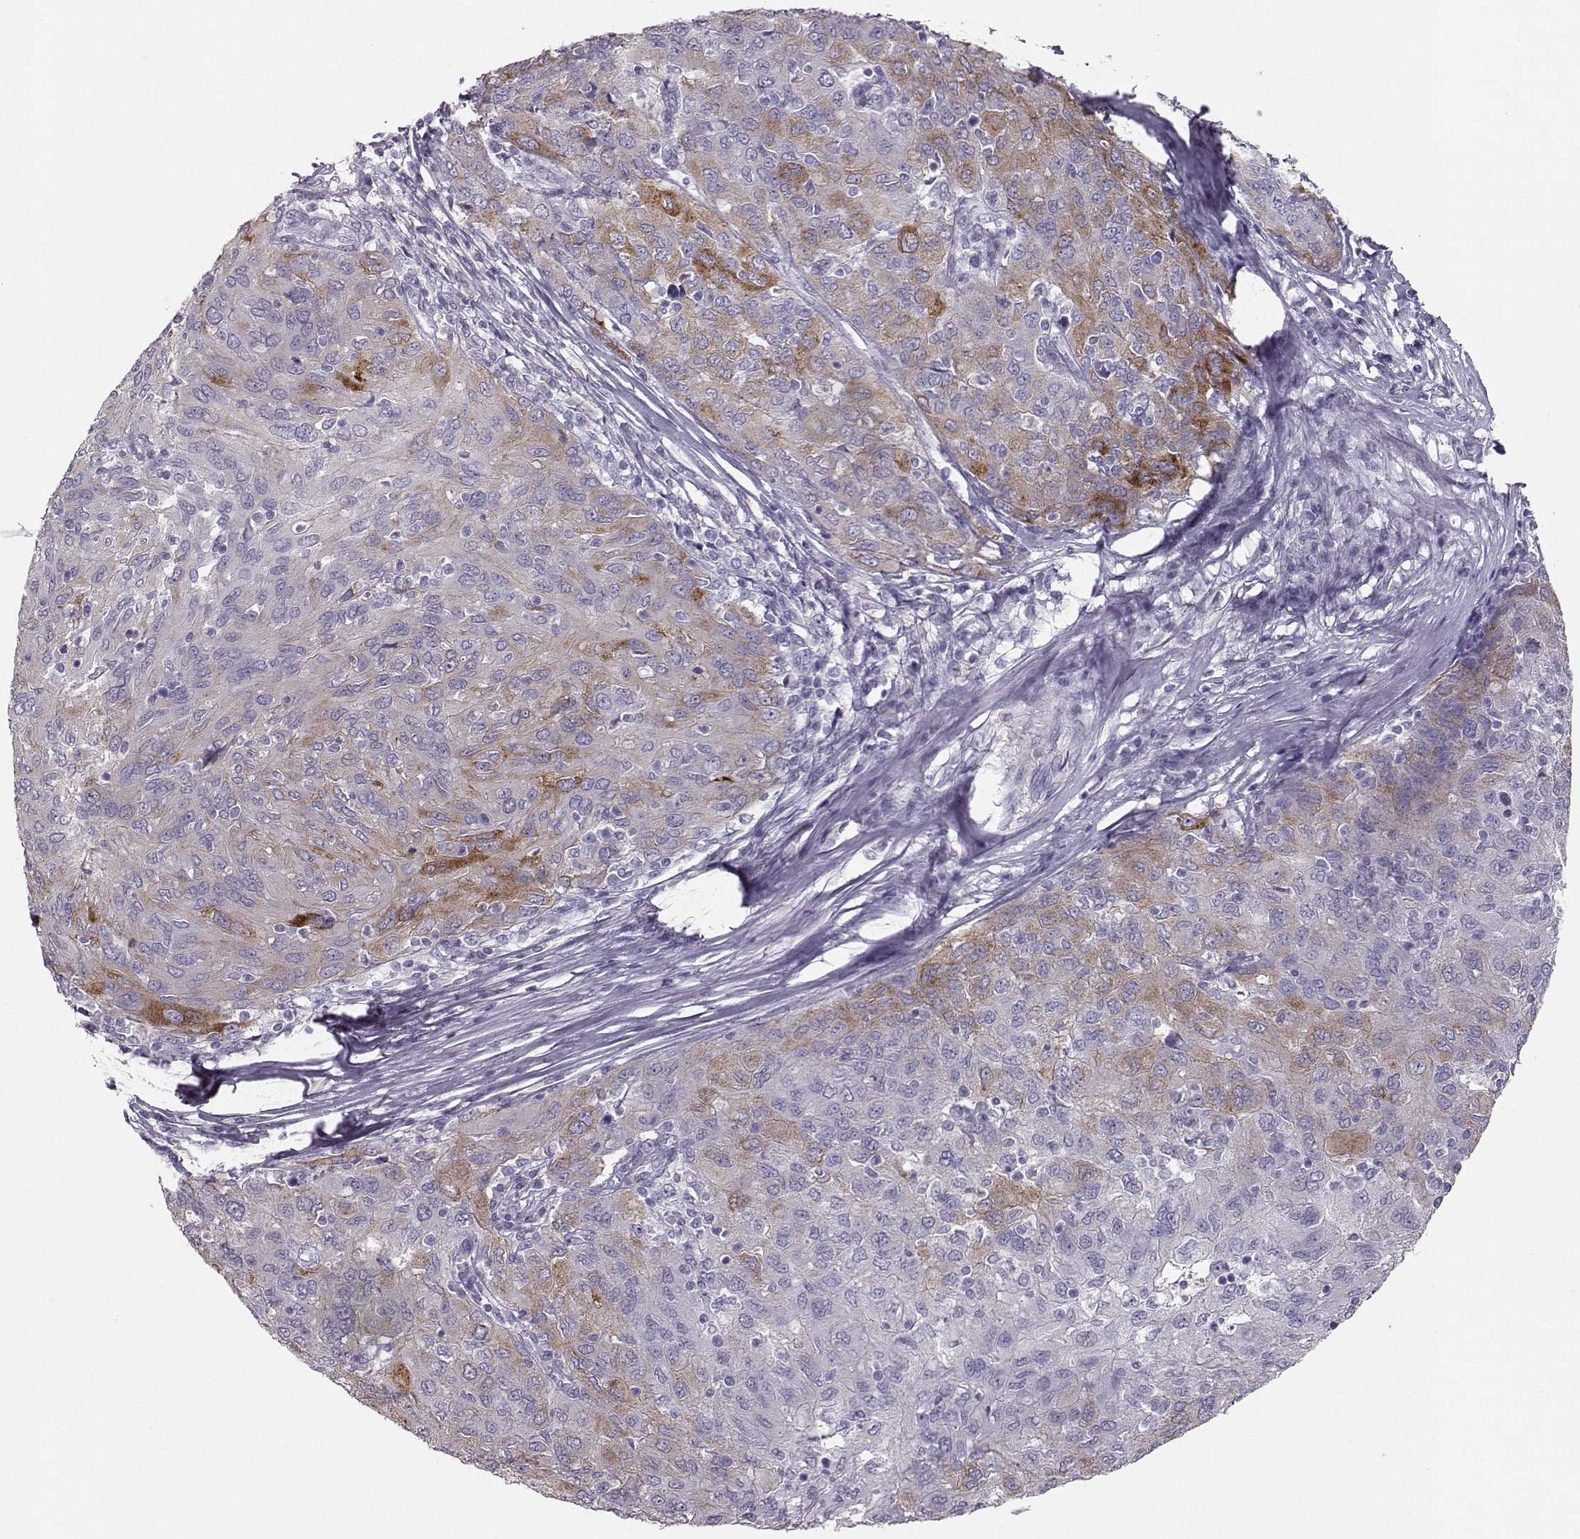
{"staining": {"intensity": "moderate", "quantity": "<25%", "location": "cytoplasmic/membranous"}, "tissue": "ovarian cancer", "cell_type": "Tumor cells", "image_type": "cancer", "snomed": [{"axis": "morphology", "description": "Carcinoma, endometroid"}, {"axis": "topography", "description": "Ovary"}], "caption": "IHC image of human endometroid carcinoma (ovarian) stained for a protein (brown), which displays low levels of moderate cytoplasmic/membranous positivity in approximately <25% of tumor cells.", "gene": "PKP2", "patient": {"sex": "female", "age": 50}}